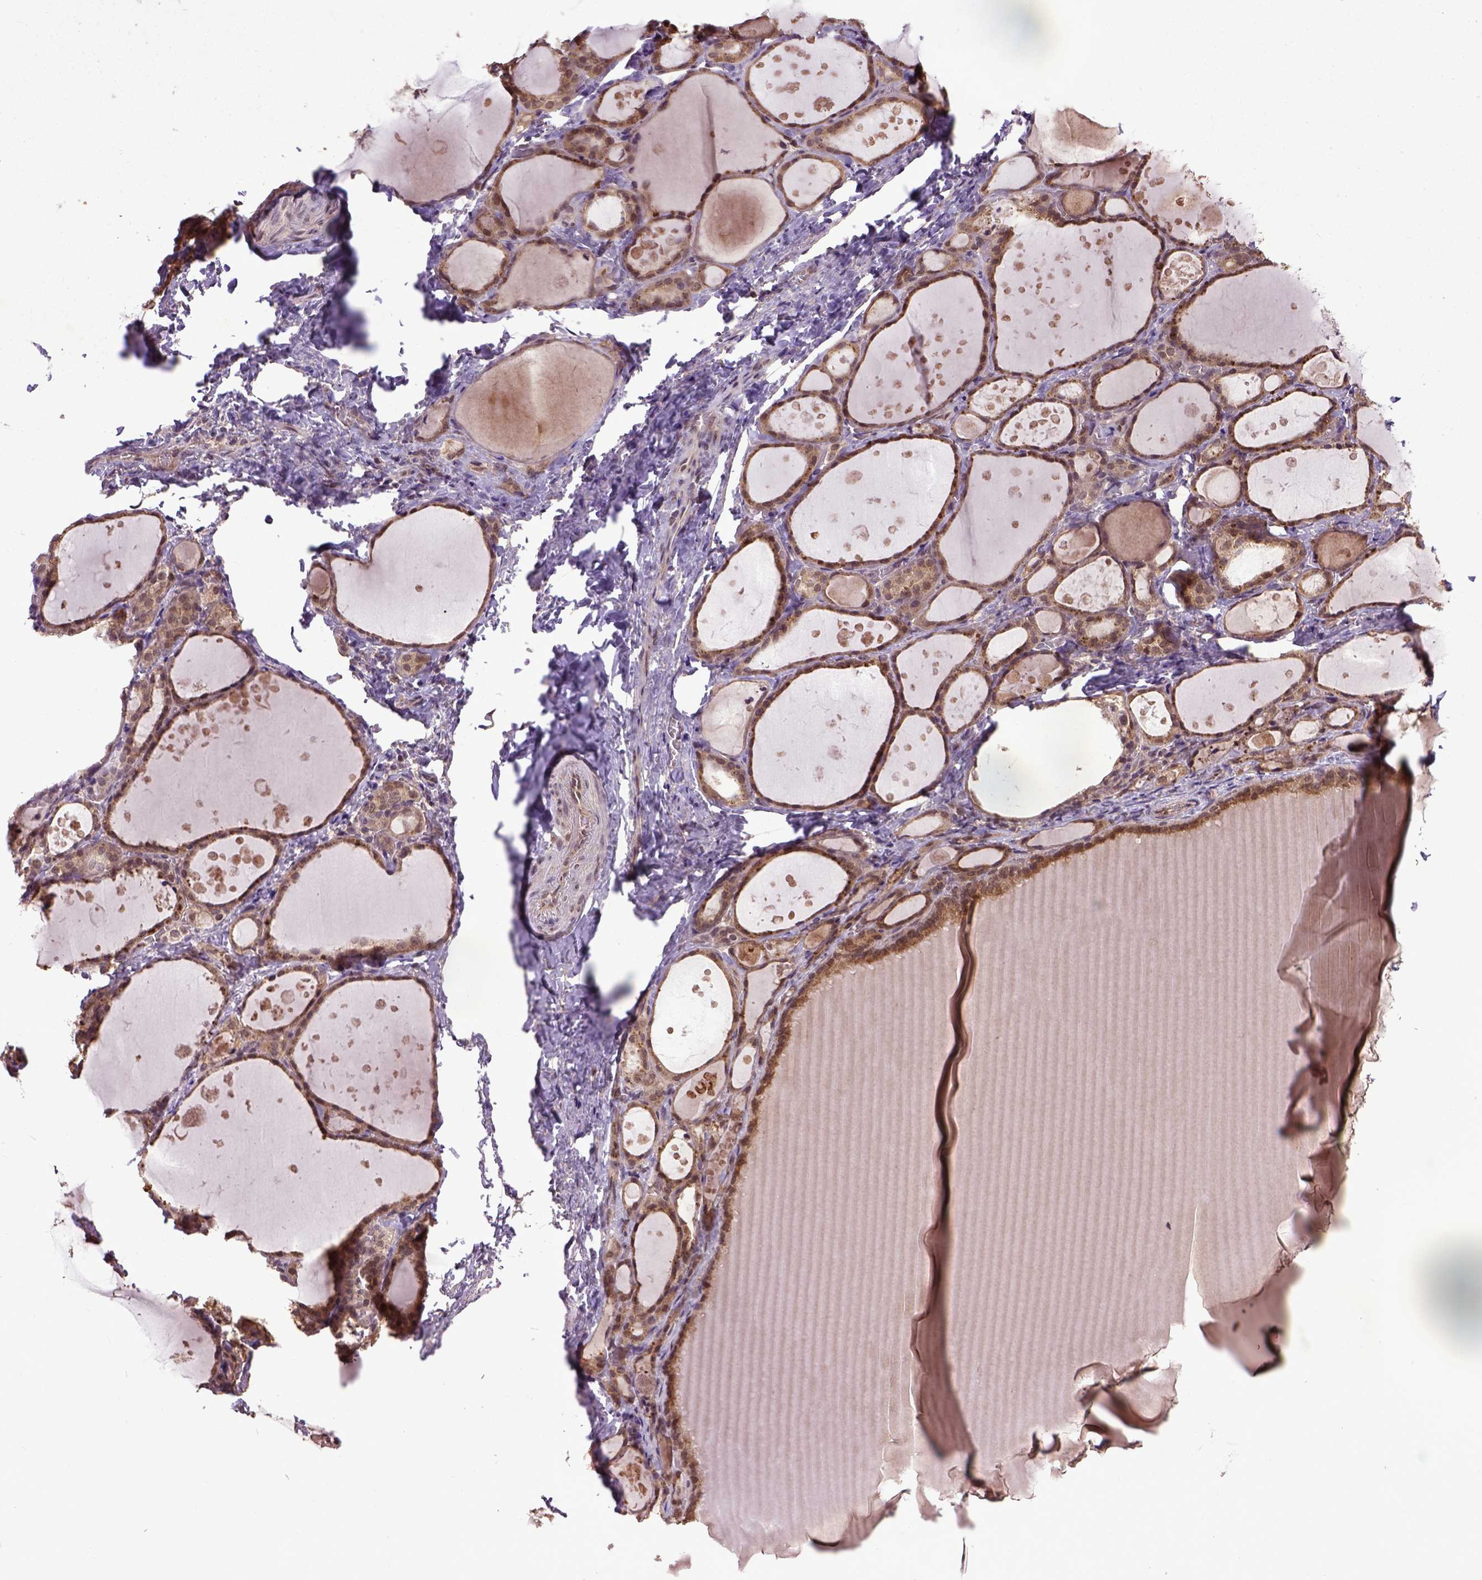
{"staining": {"intensity": "moderate", "quantity": "25%-75%", "location": "cytoplasmic/membranous,nuclear"}, "tissue": "thyroid gland", "cell_type": "Glandular cells", "image_type": "normal", "snomed": [{"axis": "morphology", "description": "Normal tissue, NOS"}, {"axis": "topography", "description": "Thyroid gland"}], "caption": "Immunohistochemical staining of benign thyroid gland shows 25%-75% levels of moderate cytoplasmic/membranous,nuclear protein positivity in about 25%-75% of glandular cells. (DAB IHC with brightfield microscopy, high magnification).", "gene": "UBA3", "patient": {"sex": "male", "age": 68}}